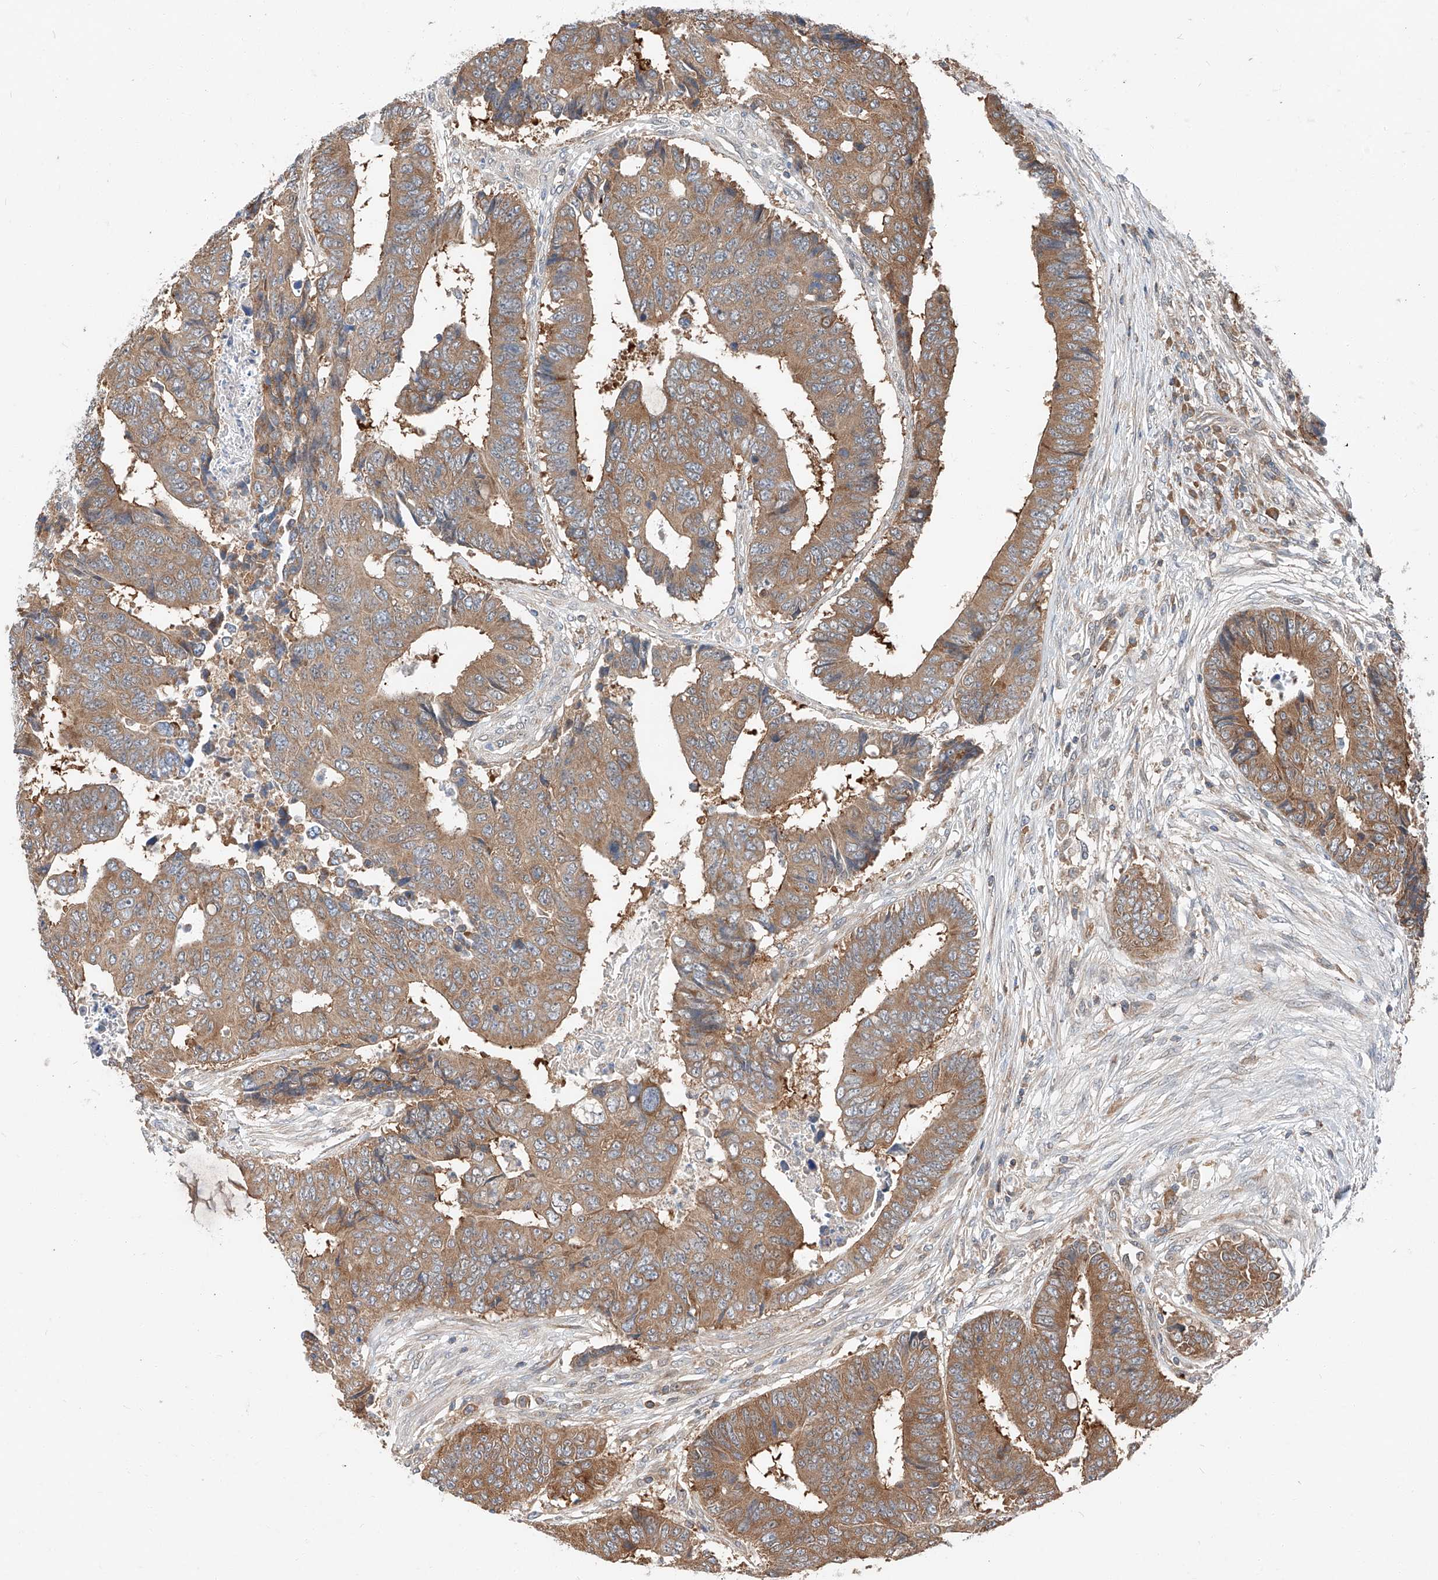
{"staining": {"intensity": "moderate", "quantity": ">75%", "location": "cytoplasmic/membranous"}, "tissue": "colorectal cancer", "cell_type": "Tumor cells", "image_type": "cancer", "snomed": [{"axis": "morphology", "description": "Adenocarcinoma, NOS"}, {"axis": "topography", "description": "Rectum"}], "caption": "Immunohistochemistry image of human colorectal cancer stained for a protein (brown), which displays medium levels of moderate cytoplasmic/membranous positivity in about >75% of tumor cells.", "gene": "RUSC1", "patient": {"sex": "male", "age": 84}}